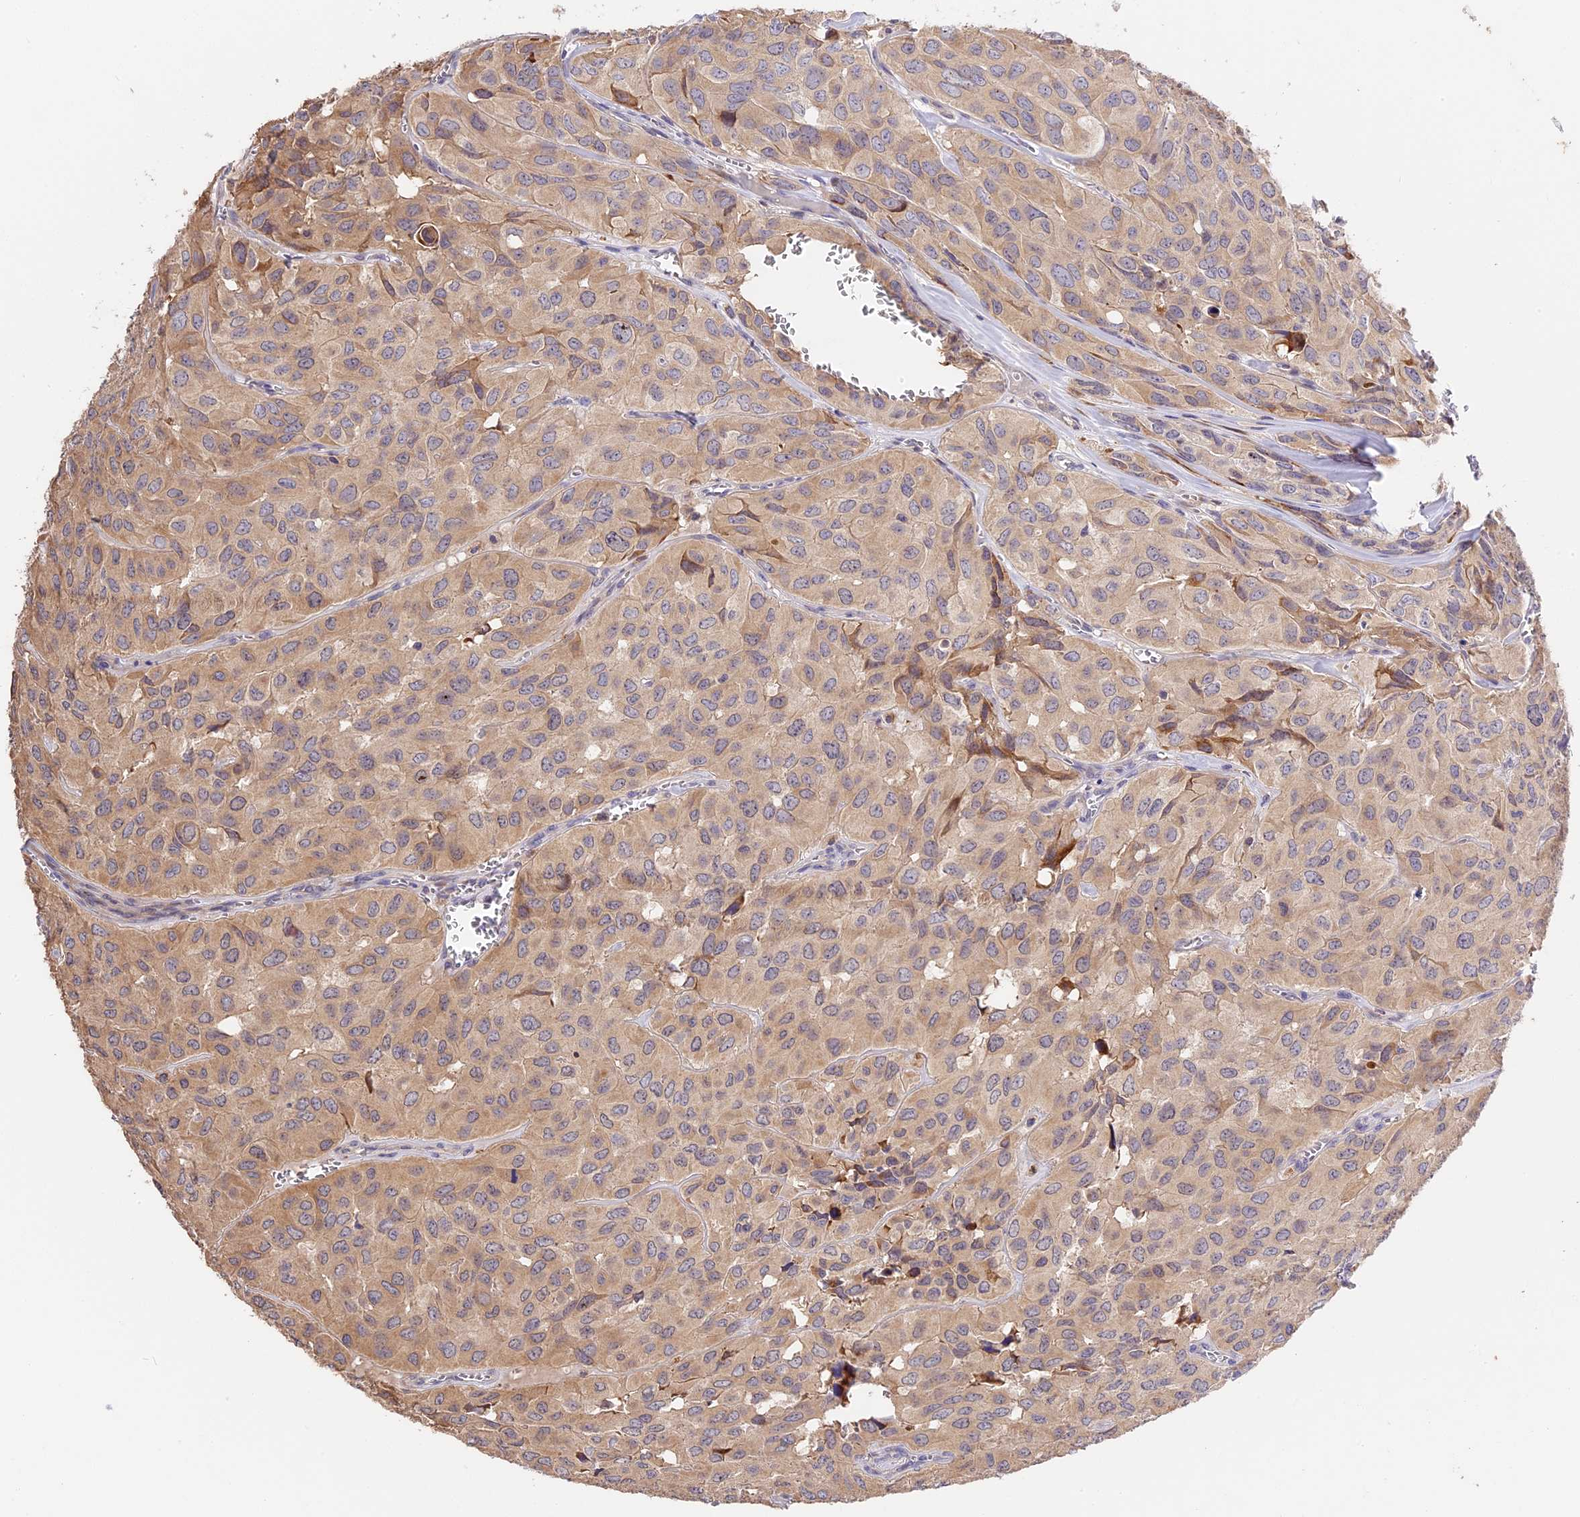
{"staining": {"intensity": "weak", "quantity": ">75%", "location": "cytoplasmic/membranous"}, "tissue": "head and neck cancer", "cell_type": "Tumor cells", "image_type": "cancer", "snomed": [{"axis": "morphology", "description": "Adenocarcinoma, NOS"}, {"axis": "topography", "description": "Salivary gland, NOS"}, {"axis": "topography", "description": "Head-Neck"}], "caption": "DAB immunohistochemical staining of human adenocarcinoma (head and neck) shows weak cytoplasmic/membranous protein positivity in about >75% of tumor cells.", "gene": "BSCL2", "patient": {"sex": "female", "age": 76}}